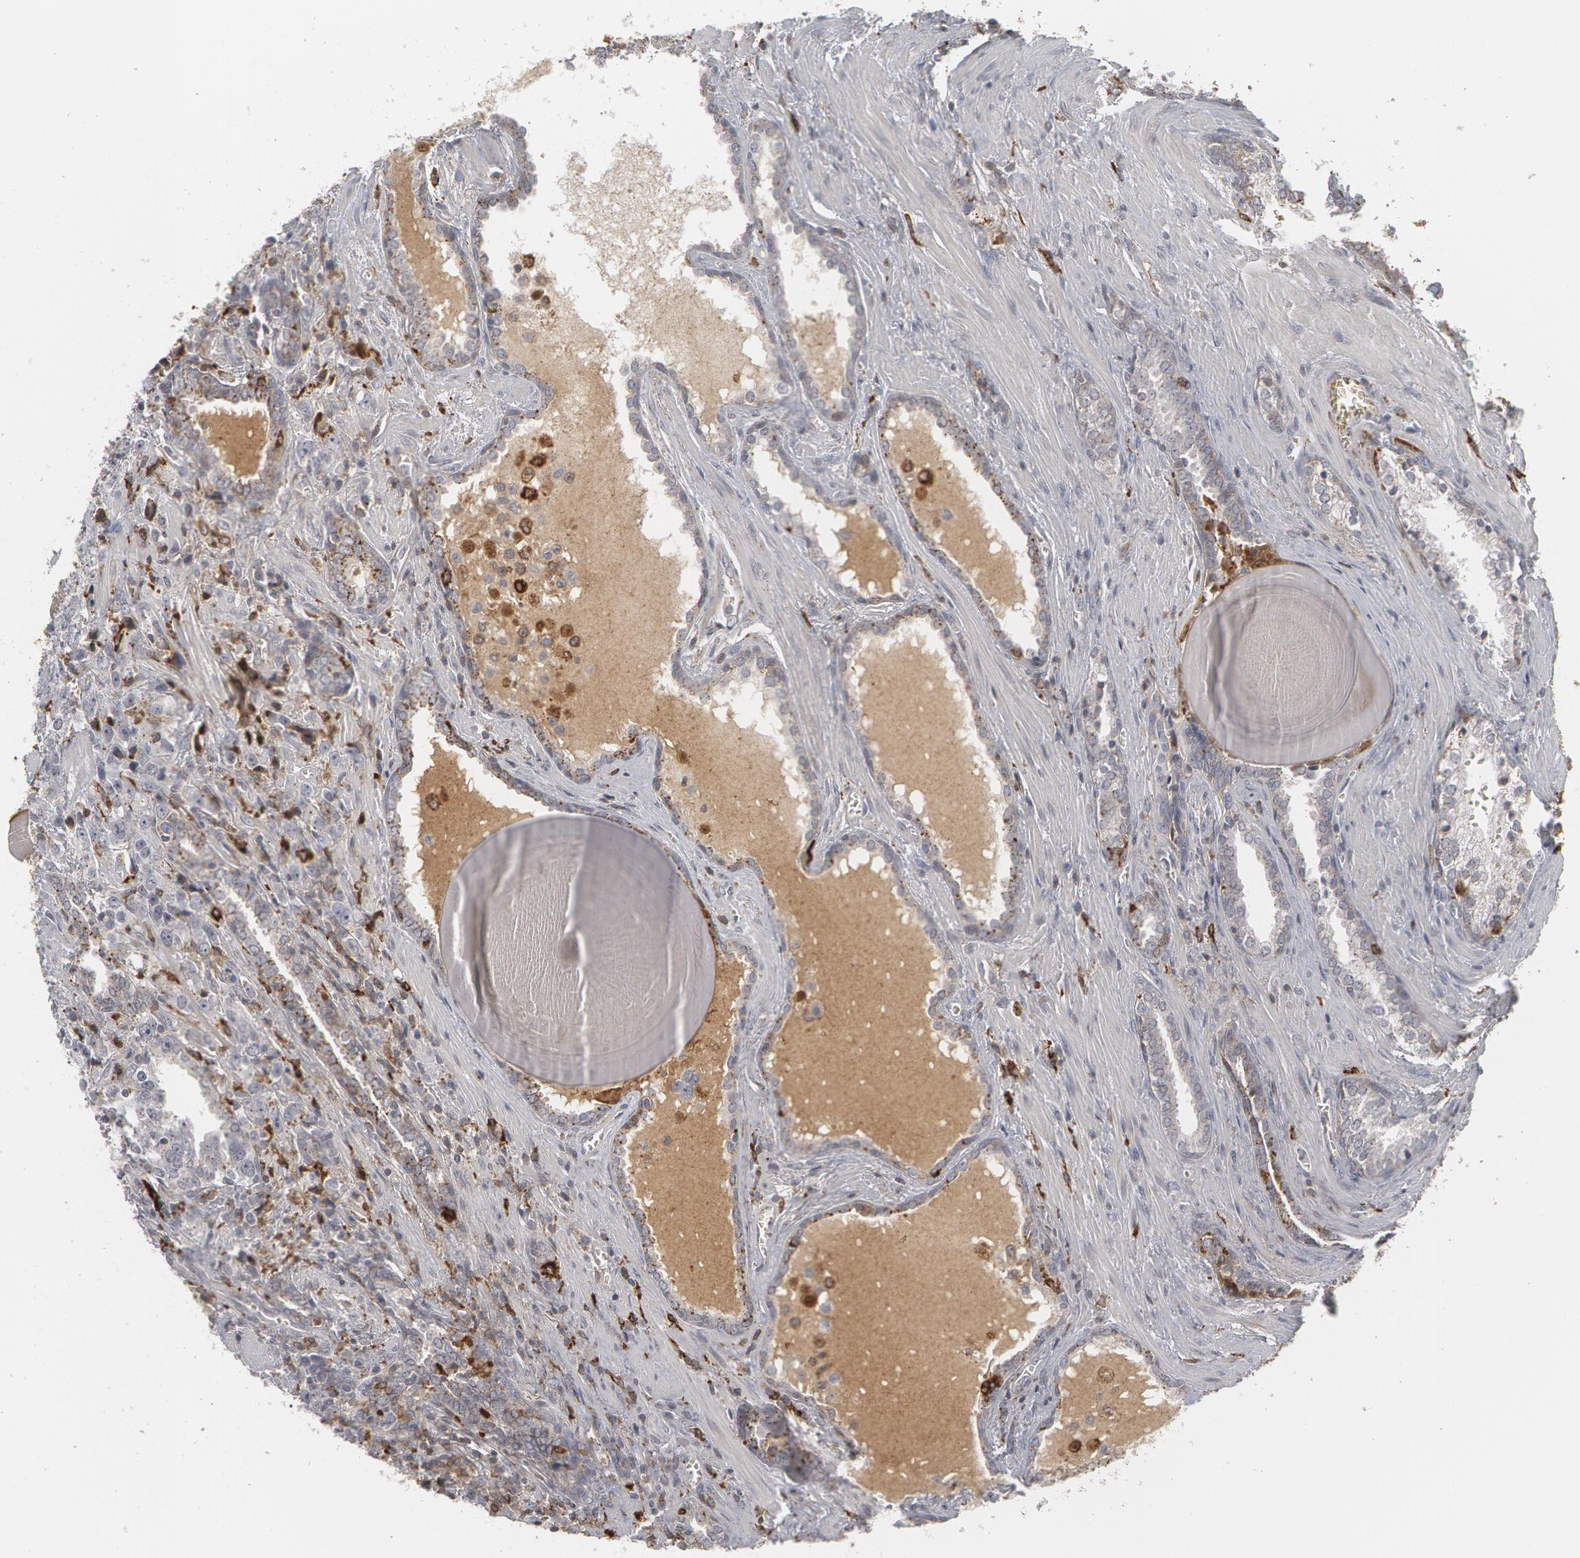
{"staining": {"intensity": "negative", "quantity": "none", "location": "none"}, "tissue": "prostate cancer", "cell_type": "Tumor cells", "image_type": "cancer", "snomed": [{"axis": "morphology", "description": "Adenocarcinoma, High grade"}, {"axis": "topography", "description": "Prostate"}], "caption": "Immunohistochemistry (IHC) of high-grade adenocarcinoma (prostate) reveals no positivity in tumor cells. Nuclei are stained in blue.", "gene": "C1QC", "patient": {"sex": "male", "age": 71}}